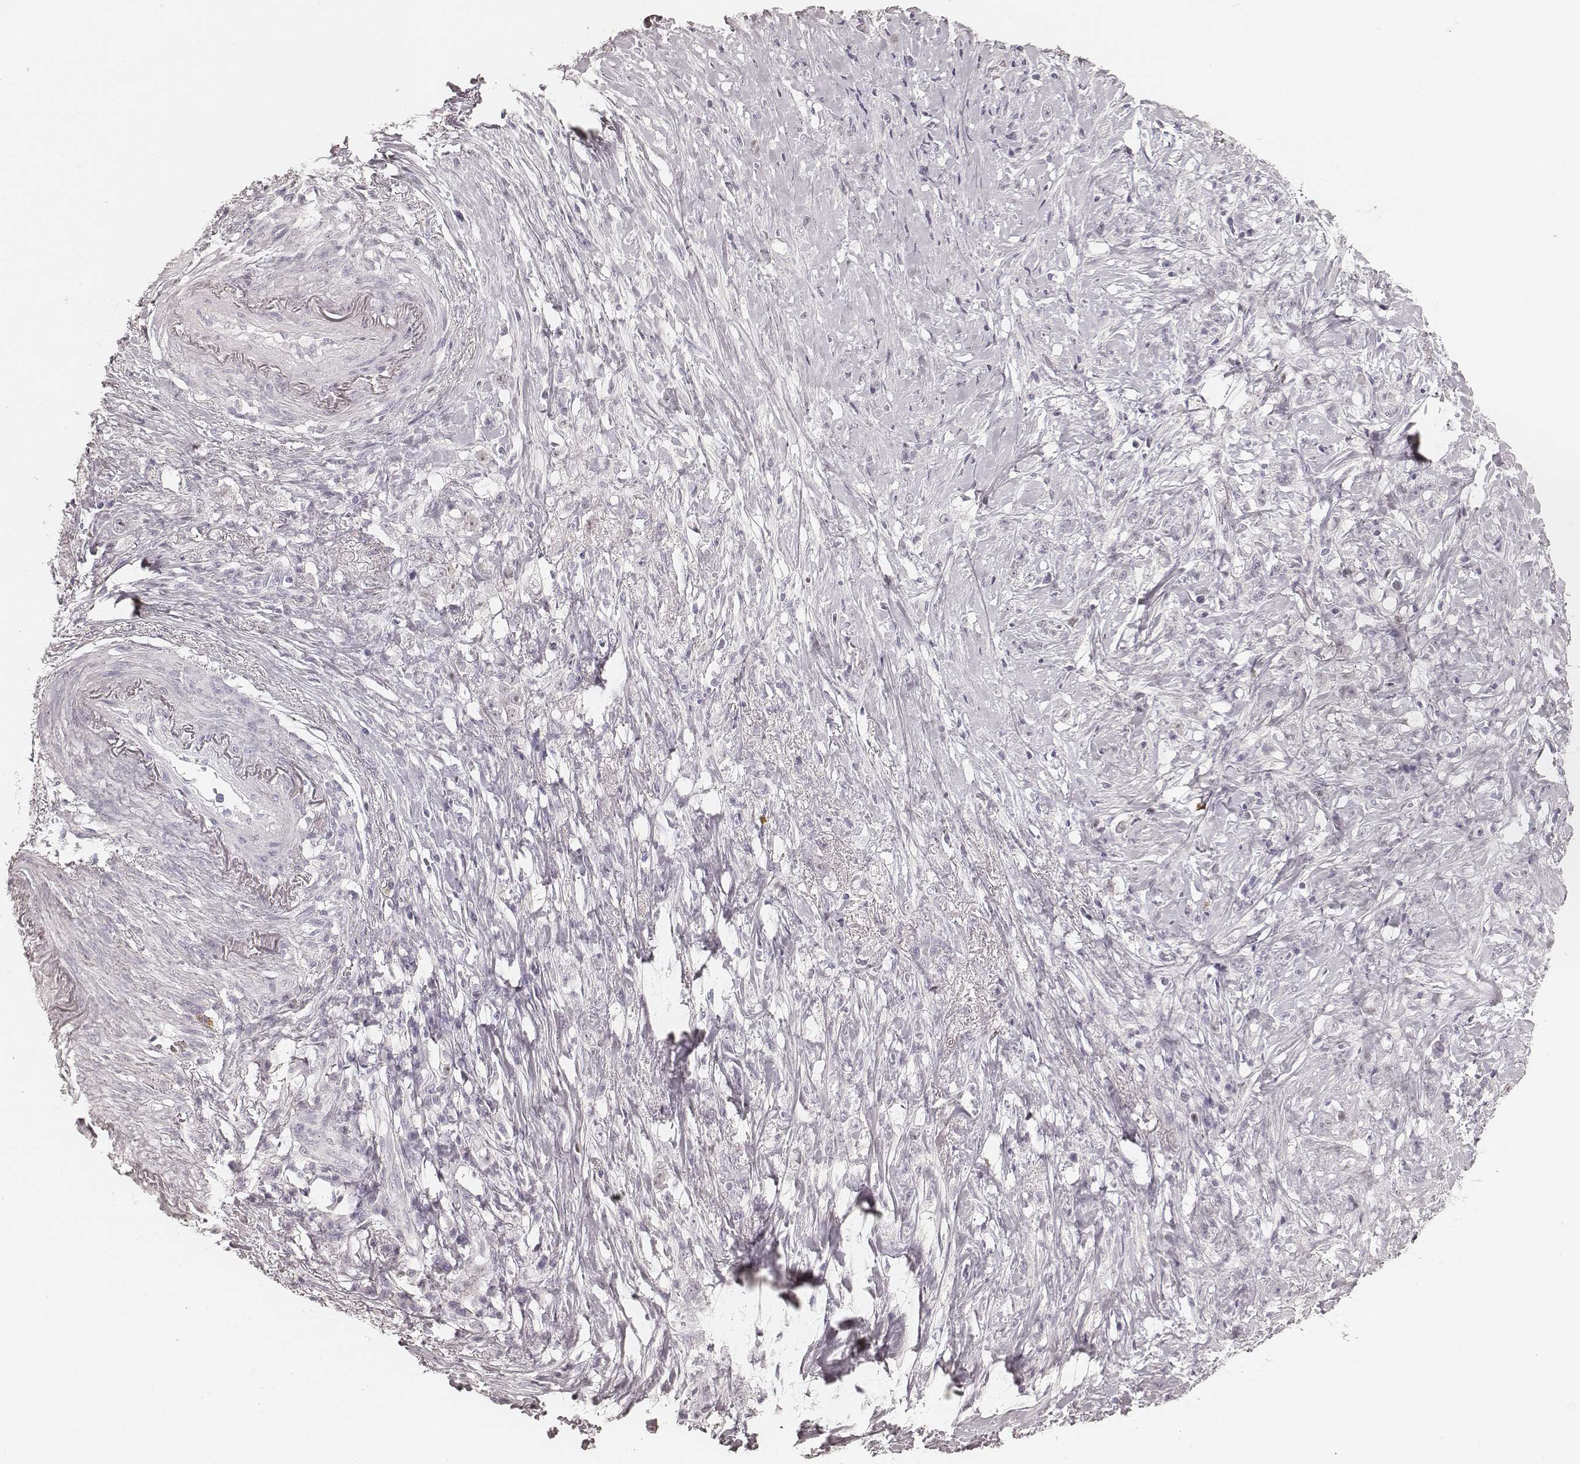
{"staining": {"intensity": "negative", "quantity": "none", "location": "none"}, "tissue": "stomach cancer", "cell_type": "Tumor cells", "image_type": "cancer", "snomed": [{"axis": "morphology", "description": "Adenocarcinoma, NOS"}, {"axis": "topography", "description": "Stomach, lower"}], "caption": "High magnification brightfield microscopy of adenocarcinoma (stomach) stained with DAB (brown) and counterstained with hematoxylin (blue): tumor cells show no significant positivity.", "gene": "TEX37", "patient": {"sex": "male", "age": 88}}